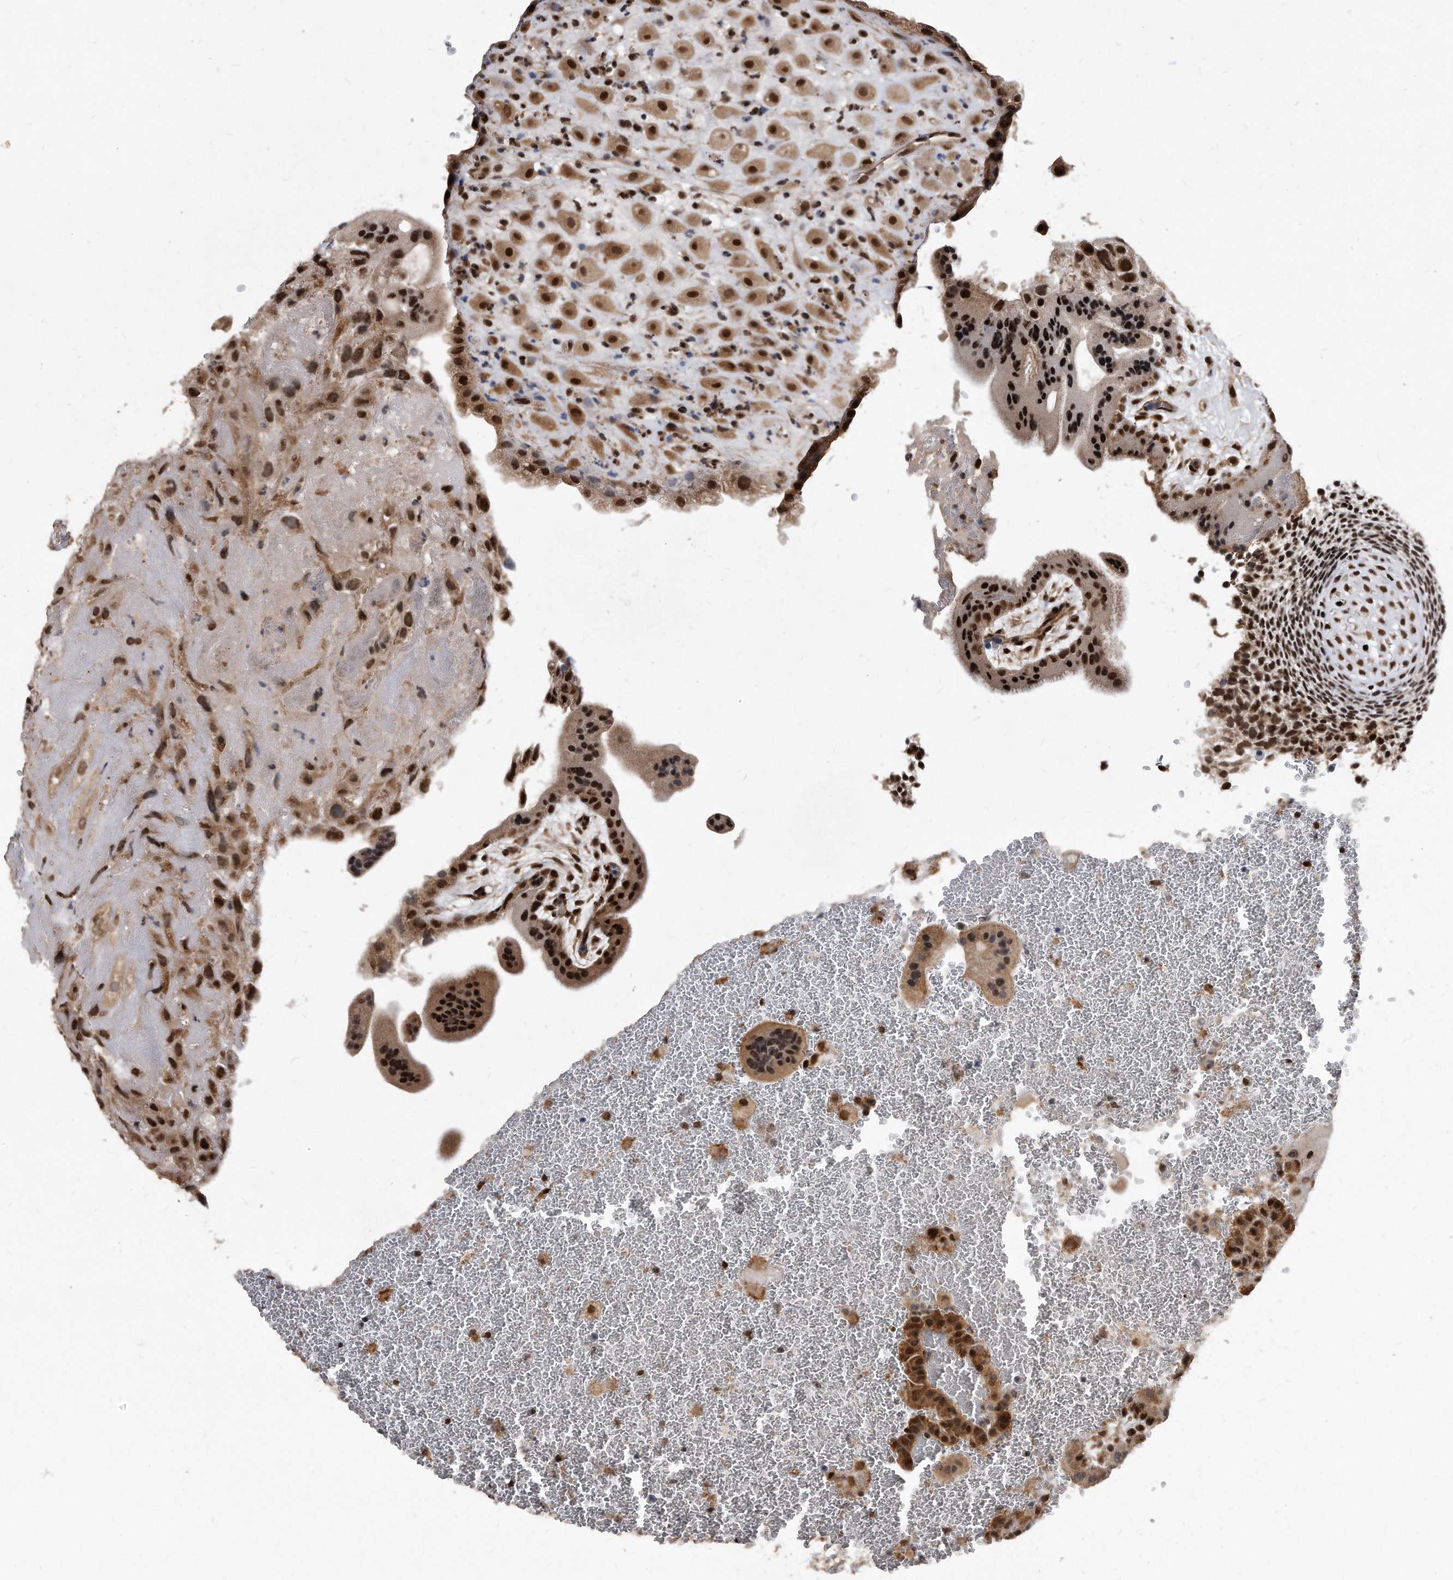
{"staining": {"intensity": "strong", "quantity": "25%-75%", "location": "cytoplasmic/membranous,nuclear"}, "tissue": "placenta", "cell_type": "Decidual cells", "image_type": "normal", "snomed": [{"axis": "morphology", "description": "Normal tissue, NOS"}, {"axis": "topography", "description": "Placenta"}], "caption": "Protein expression analysis of unremarkable placenta shows strong cytoplasmic/membranous,nuclear staining in about 25%-75% of decidual cells.", "gene": "DUSP22", "patient": {"sex": "female", "age": 35}}